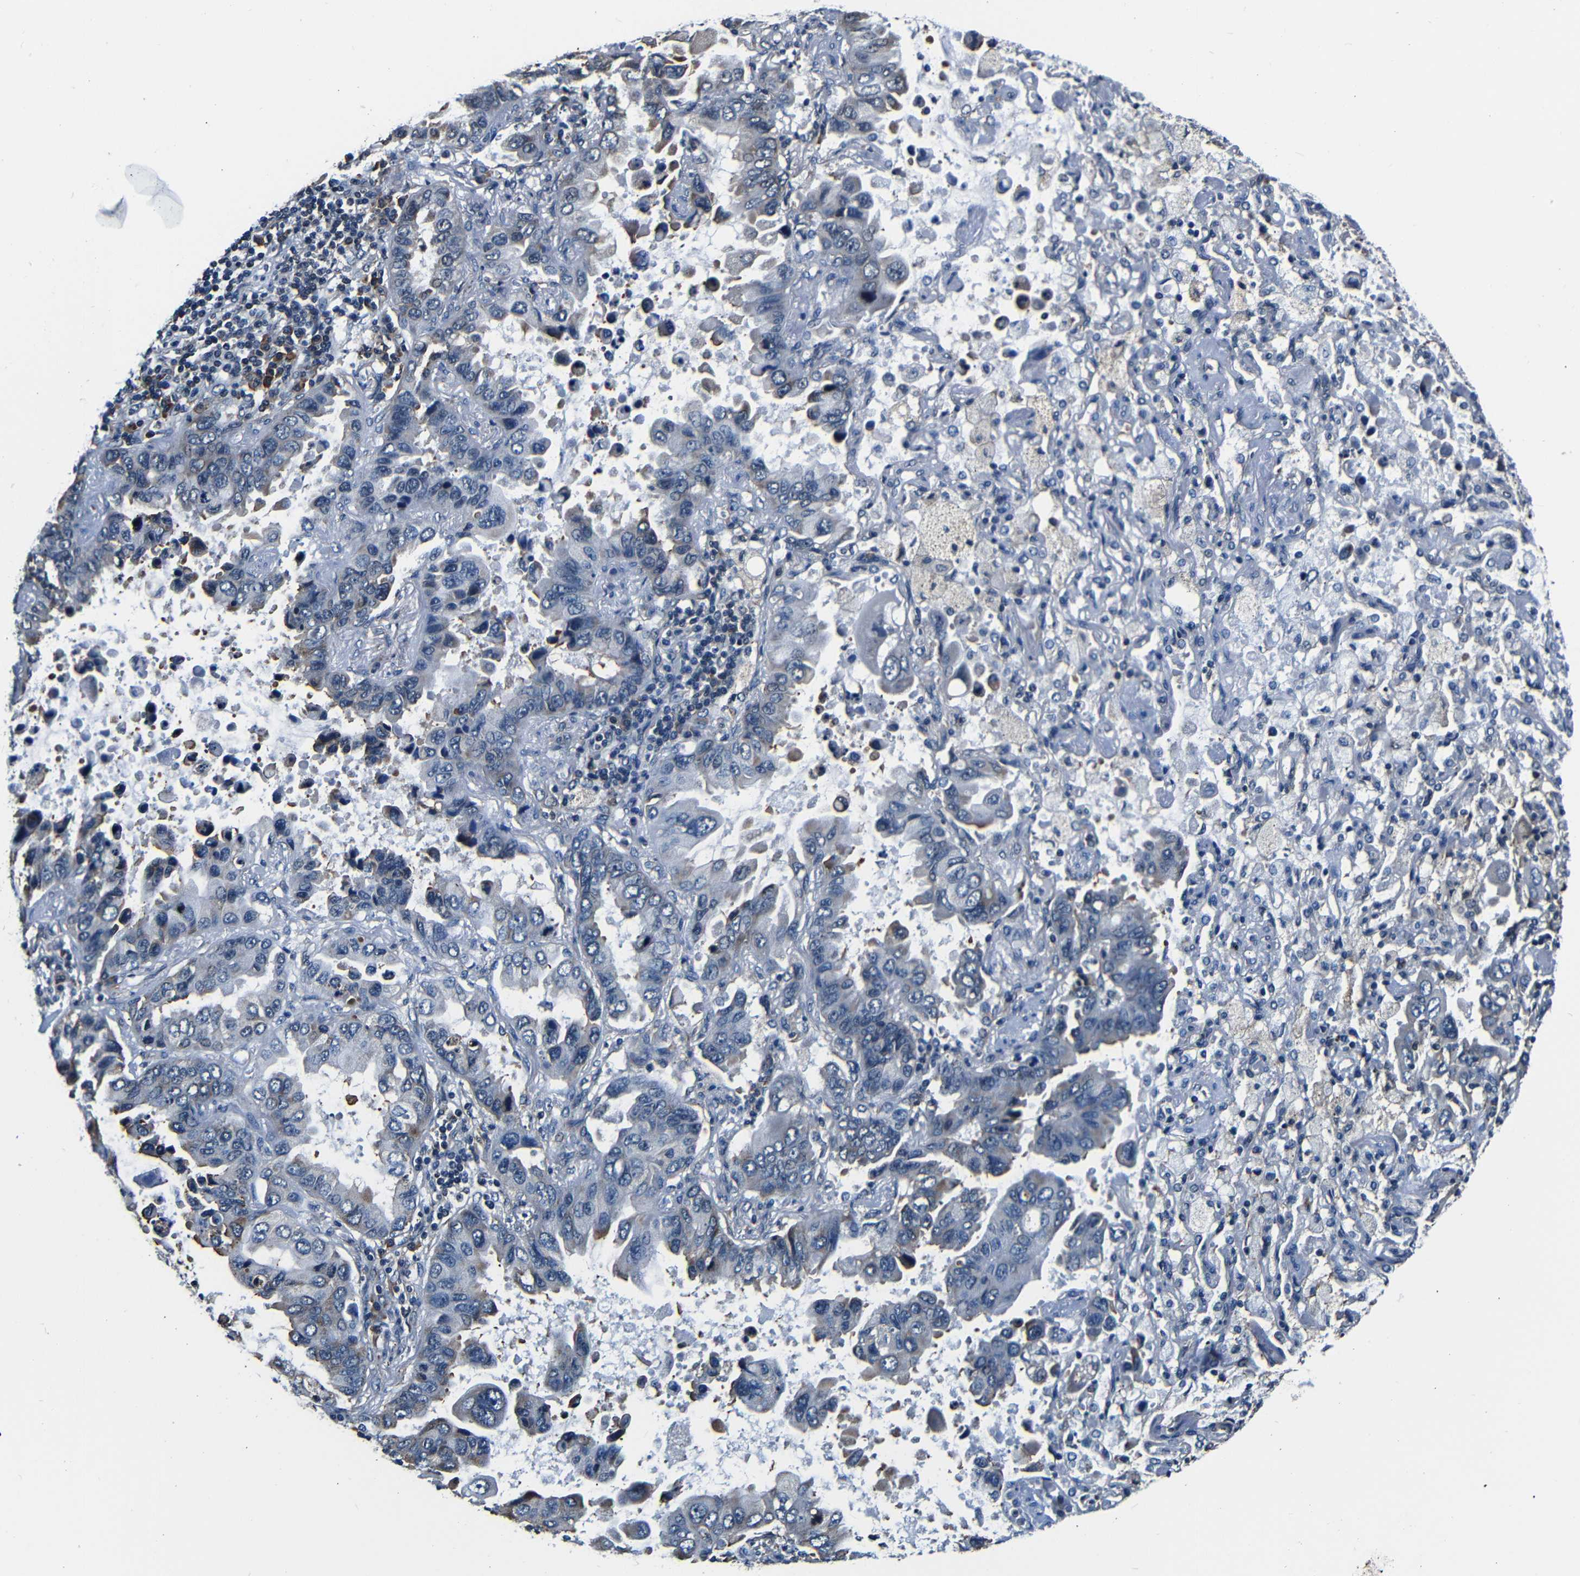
{"staining": {"intensity": "weak", "quantity": "<25%", "location": "cytoplasmic/membranous"}, "tissue": "lung cancer", "cell_type": "Tumor cells", "image_type": "cancer", "snomed": [{"axis": "morphology", "description": "Adenocarcinoma, NOS"}, {"axis": "topography", "description": "Lung"}], "caption": "An immunohistochemistry histopathology image of lung adenocarcinoma is shown. There is no staining in tumor cells of lung adenocarcinoma. (DAB immunohistochemistry visualized using brightfield microscopy, high magnification).", "gene": "NCBP3", "patient": {"sex": "male", "age": 64}}